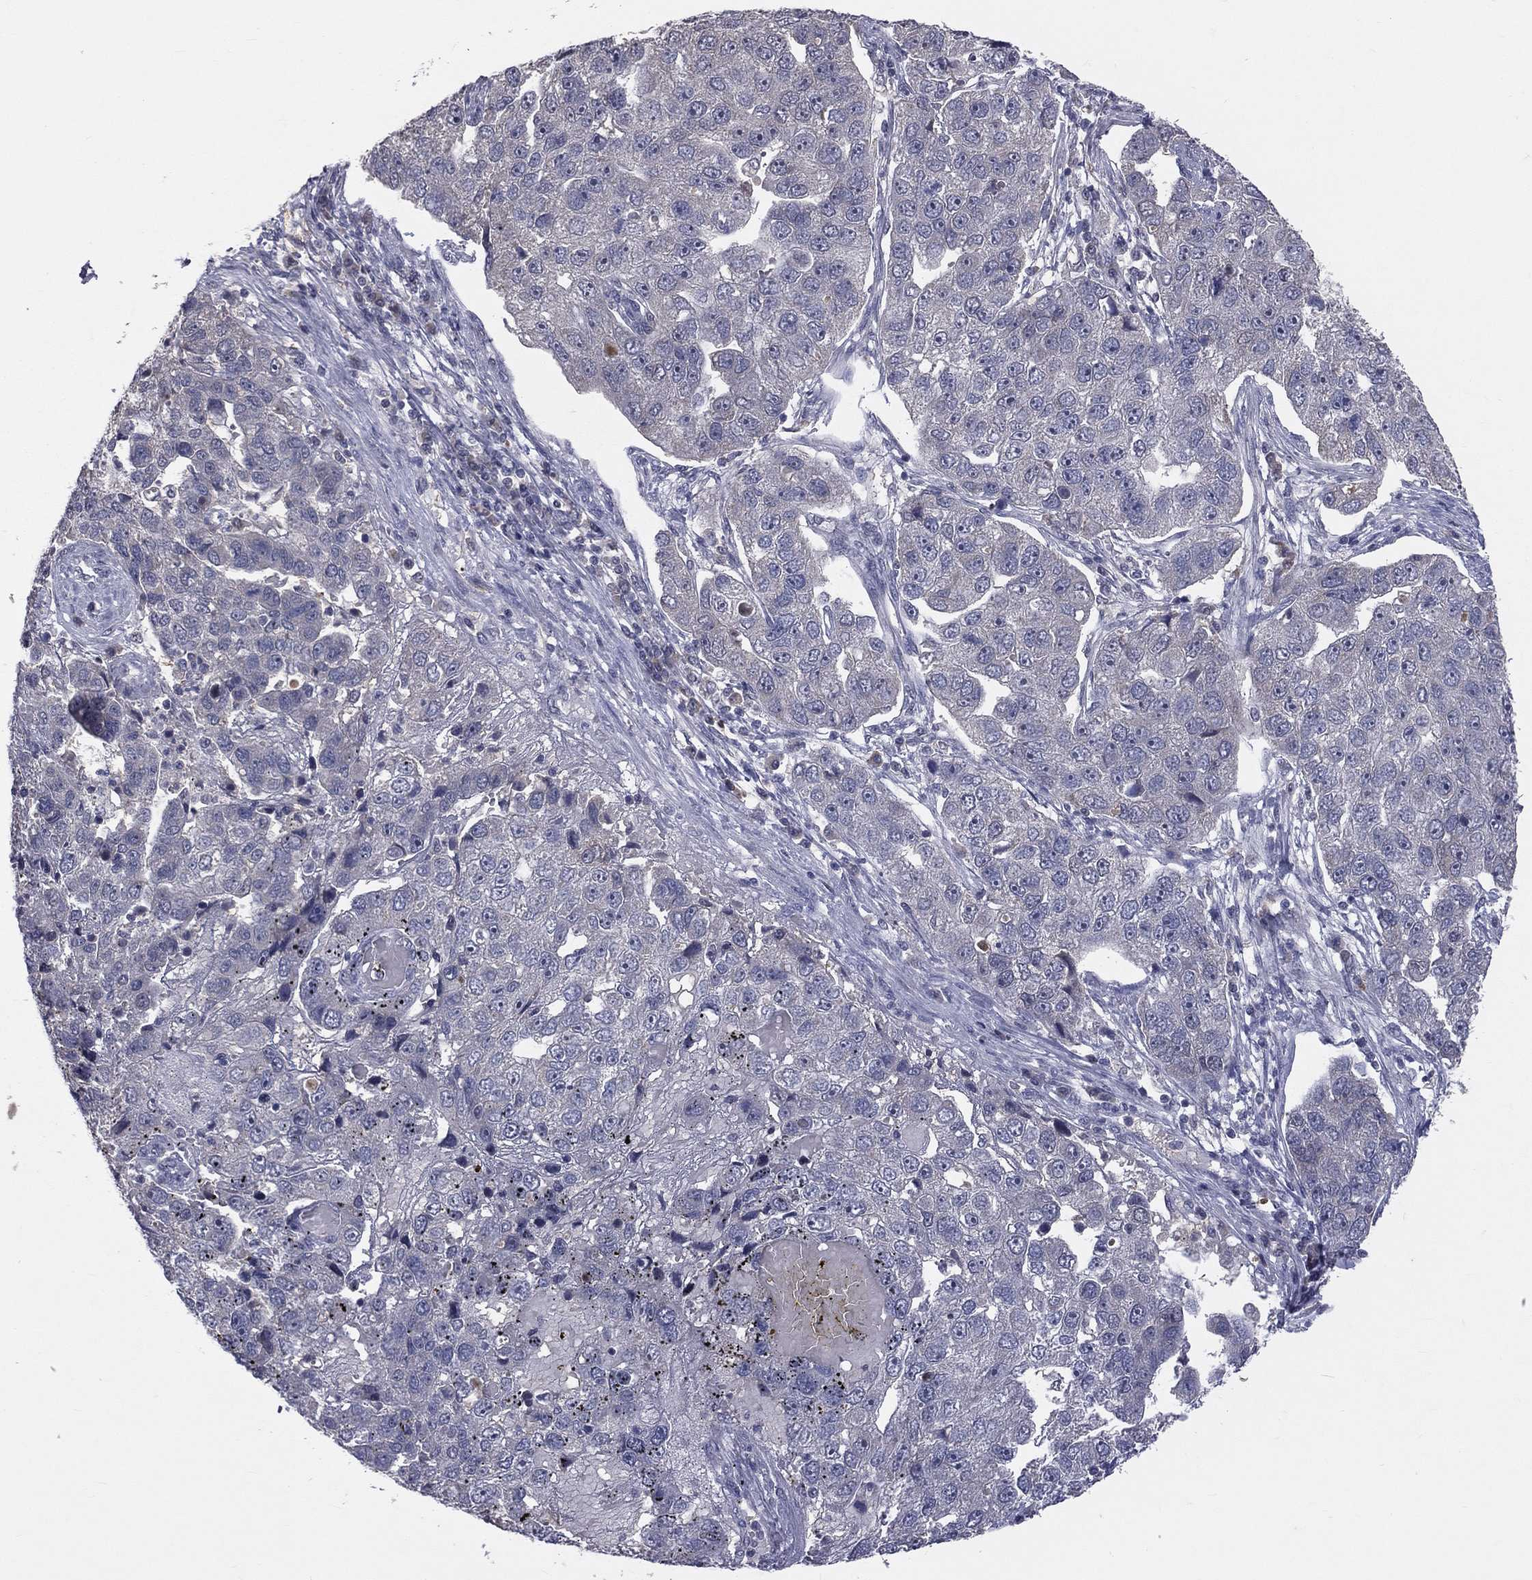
{"staining": {"intensity": "negative", "quantity": "none", "location": "none"}, "tissue": "pancreatic cancer", "cell_type": "Tumor cells", "image_type": "cancer", "snomed": [{"axis": "morphology", "description": "Adenocarcinoma, NOS"}, {"axis": "topography", "description": "Pancreas"}], "caption": "This image is of adenocarcinoma (pancreatic) stained with IHC to label a protein in brown with the nuclei are counter-stained blue. There is no positivity in tumor cells.", "gene": "DSG4", "patient": {"sex": "female", "age": 61}}